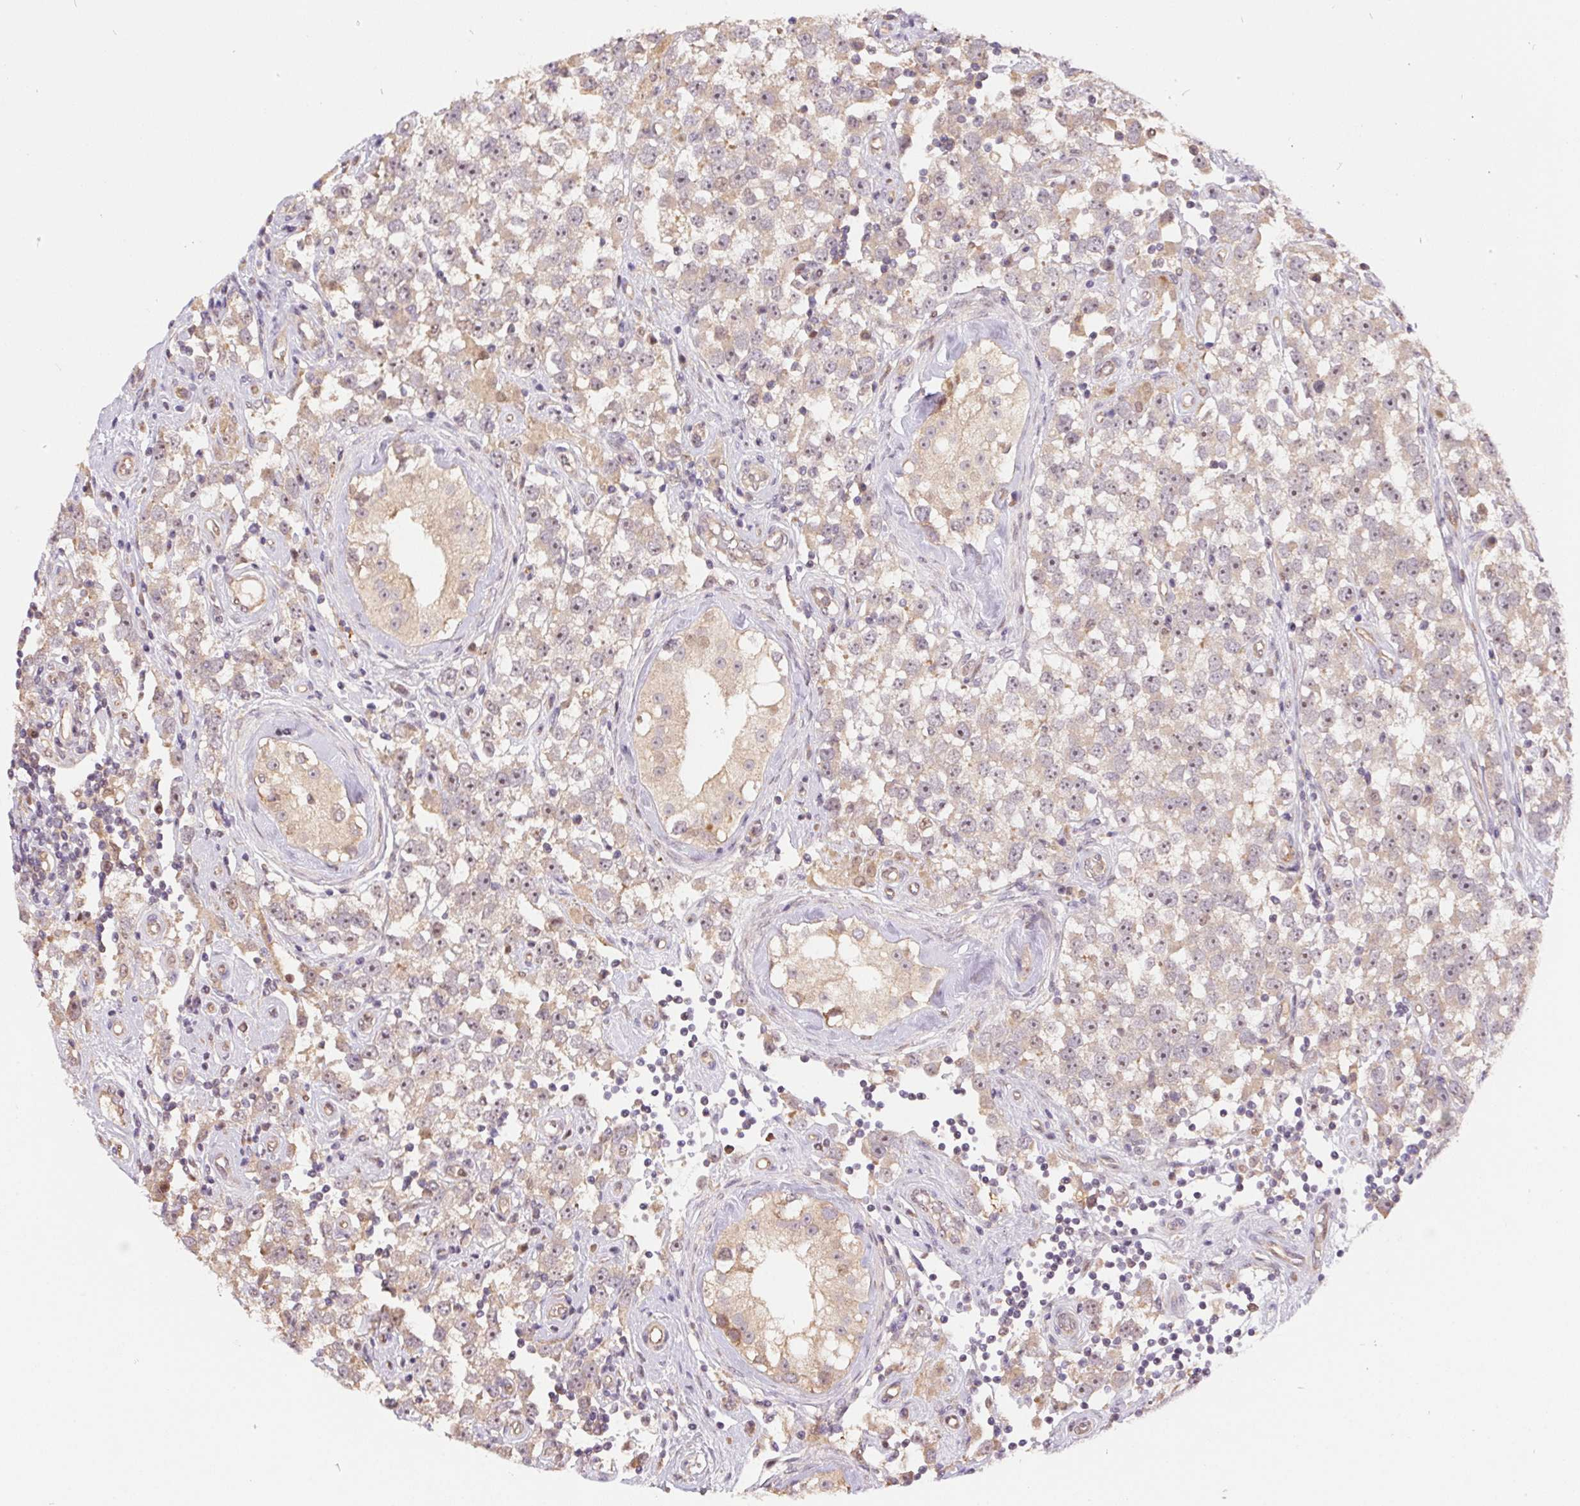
{"staining": {"intensity": "weak", "quantity": "<25%", "location": "cytoplasmic/membranous"}, "tissue": "testis cancer", "cell_type": "Tumor cells", "image_type": "cancer", "snomed": [{"axis": "morphology", "description": "Seminoma, NOS"}, {"axis": "topography", "description": "Testis"}], "caption": "The histopathology image shows no staining of tumor cells in testis cancer (seminoma).", "gene": "NUDT16", "patient": {"sex": "male", "age": 34}}